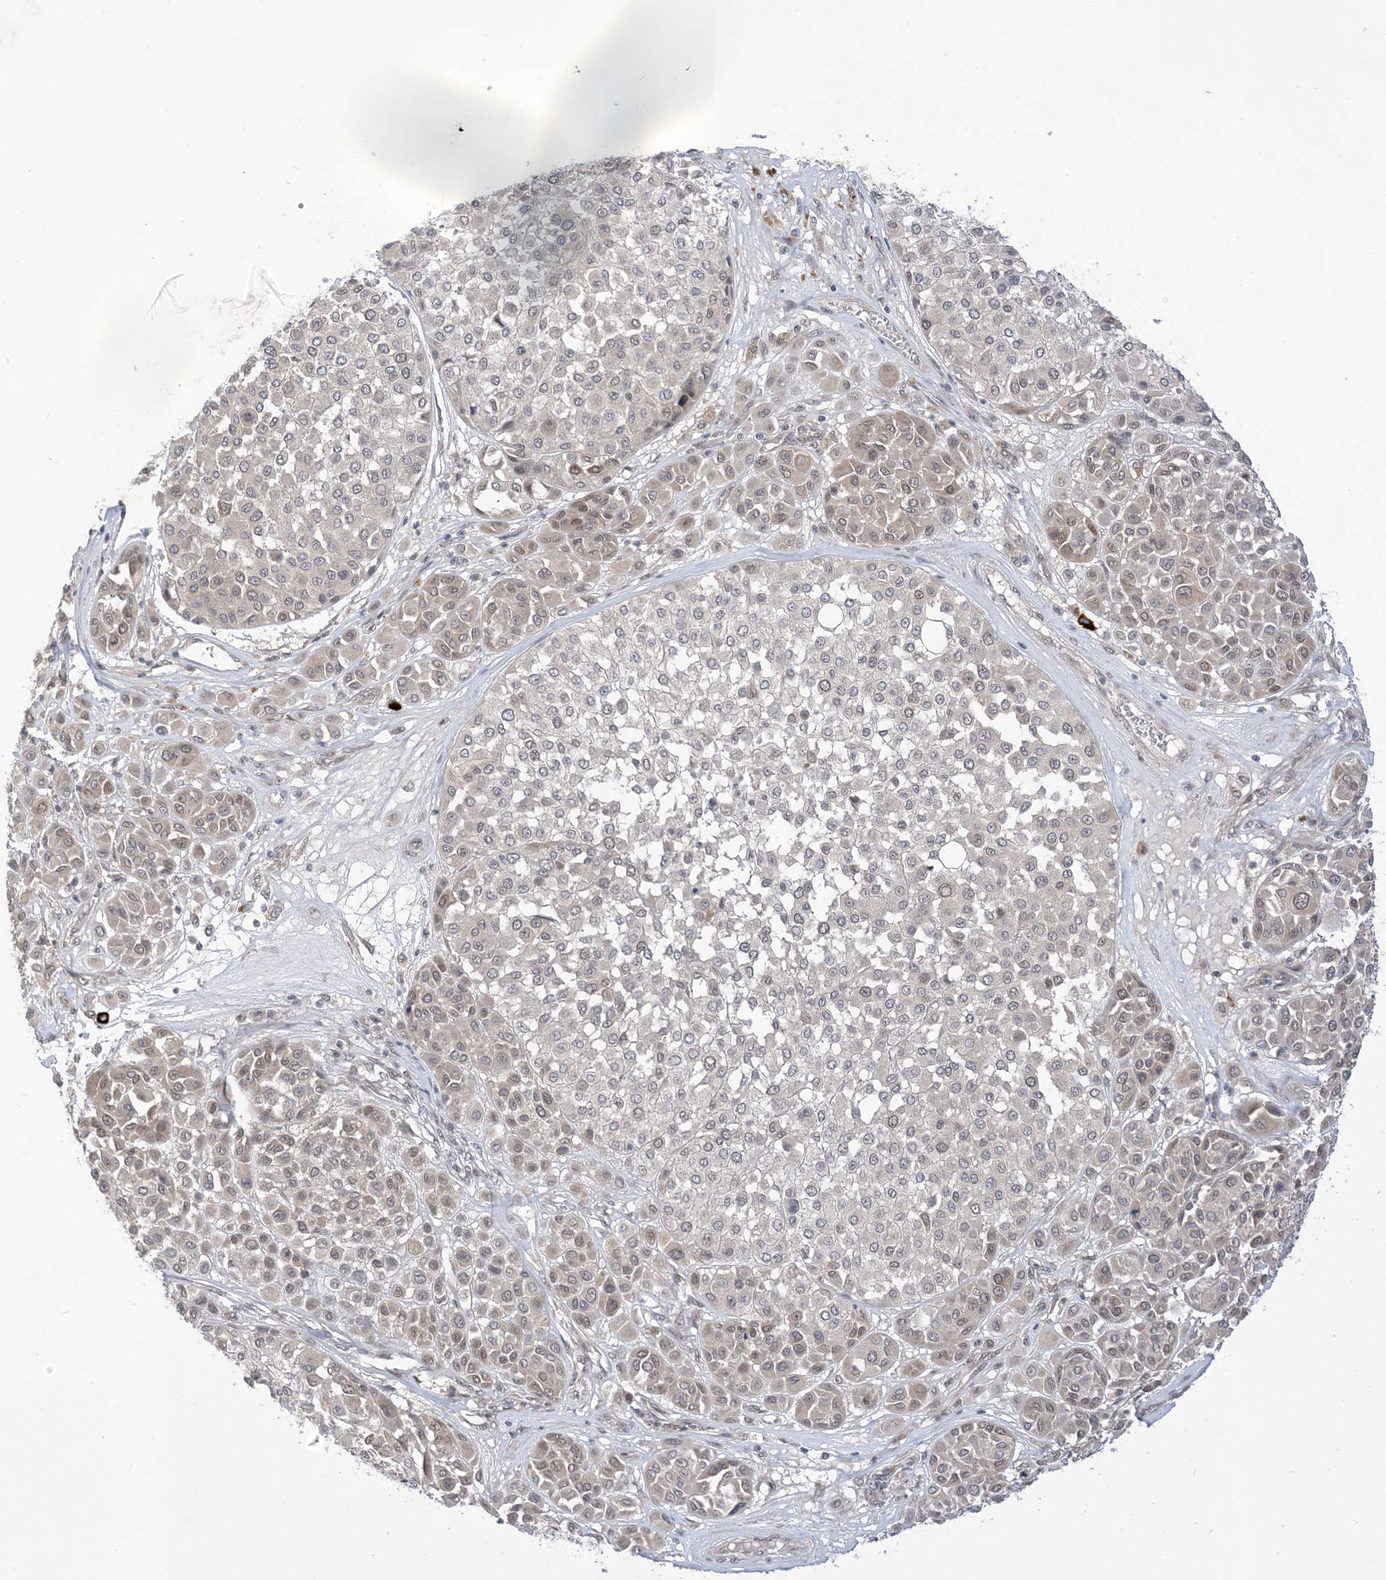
{"staining": {"intensity": "weak", "quantity": "<25%", "location": "cytoplasmic/membranous"}, "tissue": "melanoma", "cell_type": "Tumor cells", "image_type": "cancer", "snomed": [{"axis": "morphology", "description": "Malignant melanoma, Metastatic site"}, {"axis": "topography", "description": "Soft tissue"}], "caption": "Tumor cells show no significant positivity in malignant melanoma (metastatic site).", "gene": "RANBP9", "patient": {"sex": "male", "age": 41}}